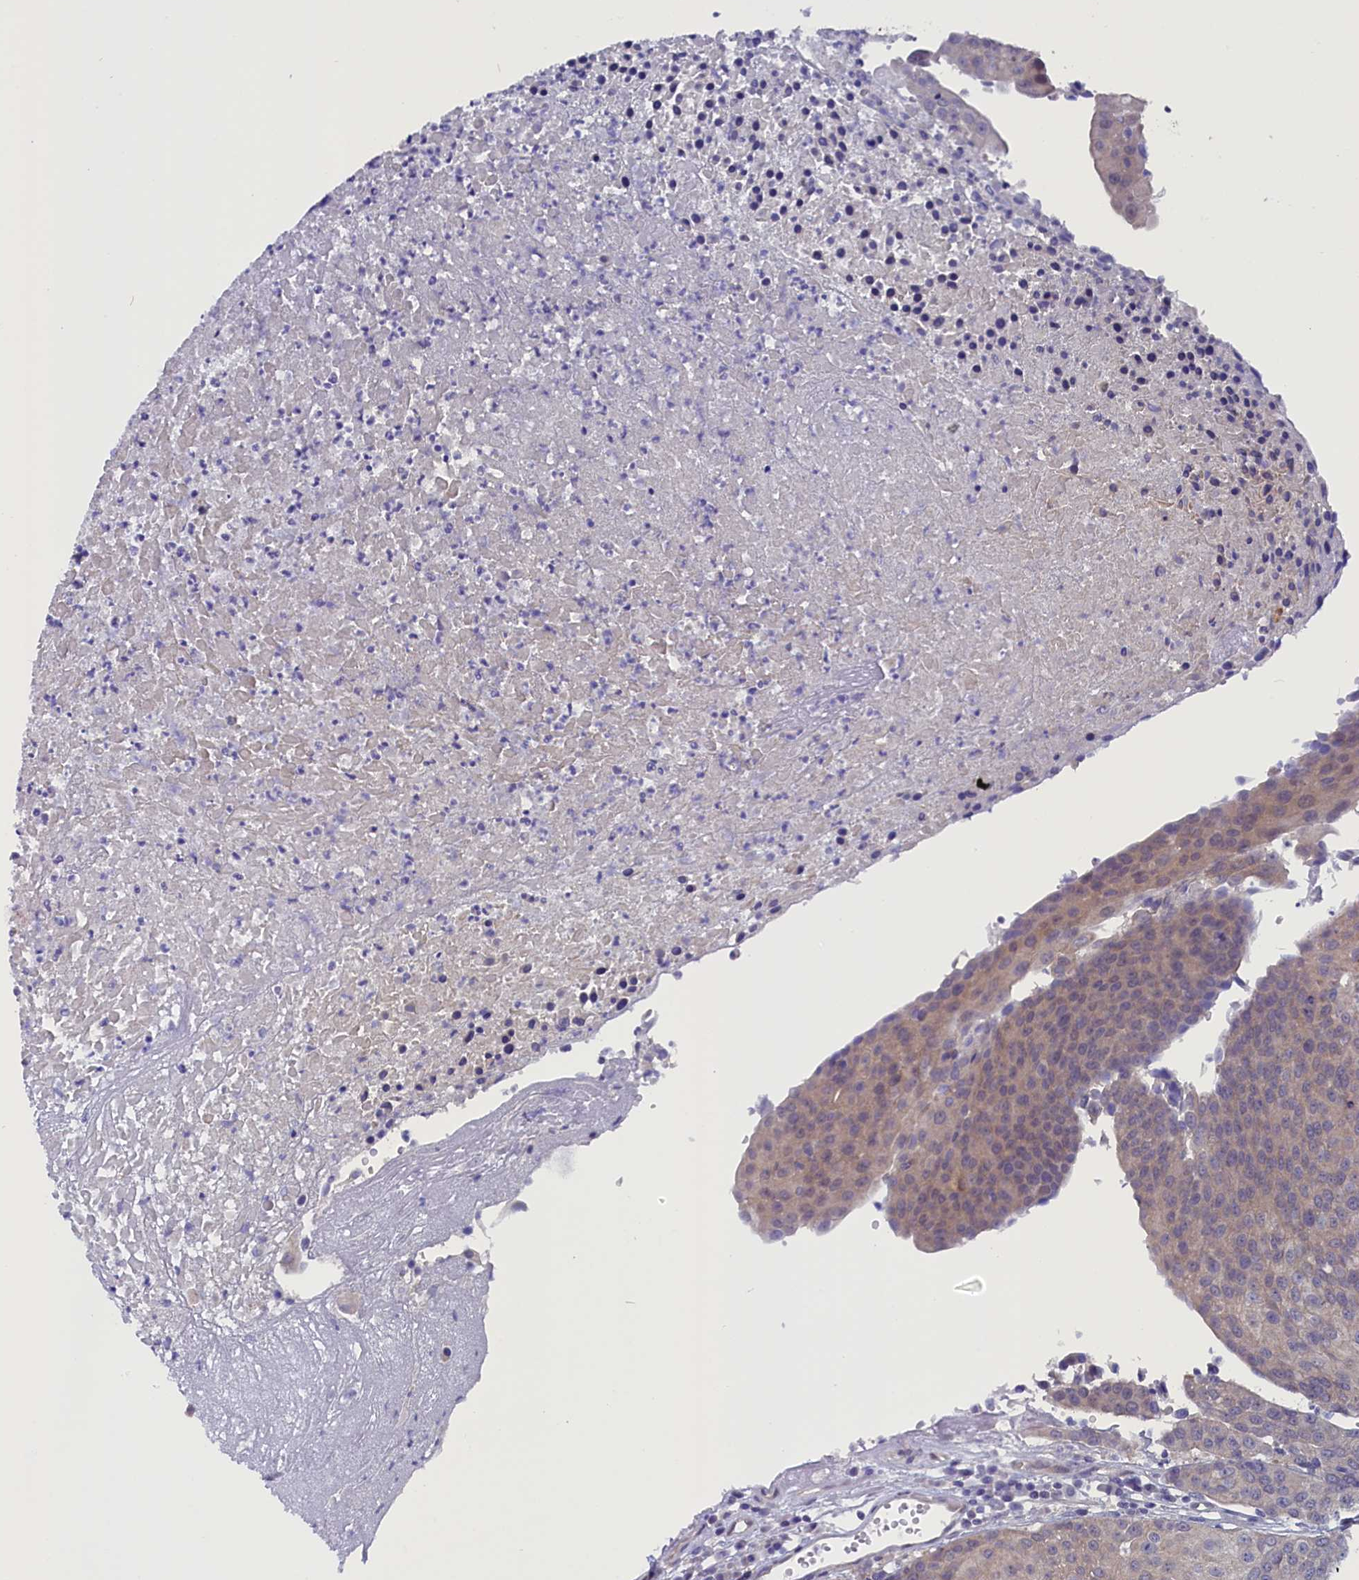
{"staining": {"intensity": "weak", "quantity": "25%-75%", "location": "cytoplasmic/membranous"}, "tissue": "urothelial cancer", "cell_type": "Tumor cells", "image_type": "cancer", "snomed": [{"axis": "morphology", "description": "Urothelial carcinoma, High grade"}, {"axis": "topography", "description": "Urinary bladder"}], "caption": "Protein expression by immunohistochemistry exhibits weak cytoplasmic/membranous positivity in approximately 25%-75% of tumor cells in high-grade urothelial carcinoma. (DAB (3,3'-diaminobenzidine) = brown stain, brightfield microscopy at high magnification).", "gene": "CIAPIN1", "patient": {"sex": "female", "age": 85}}